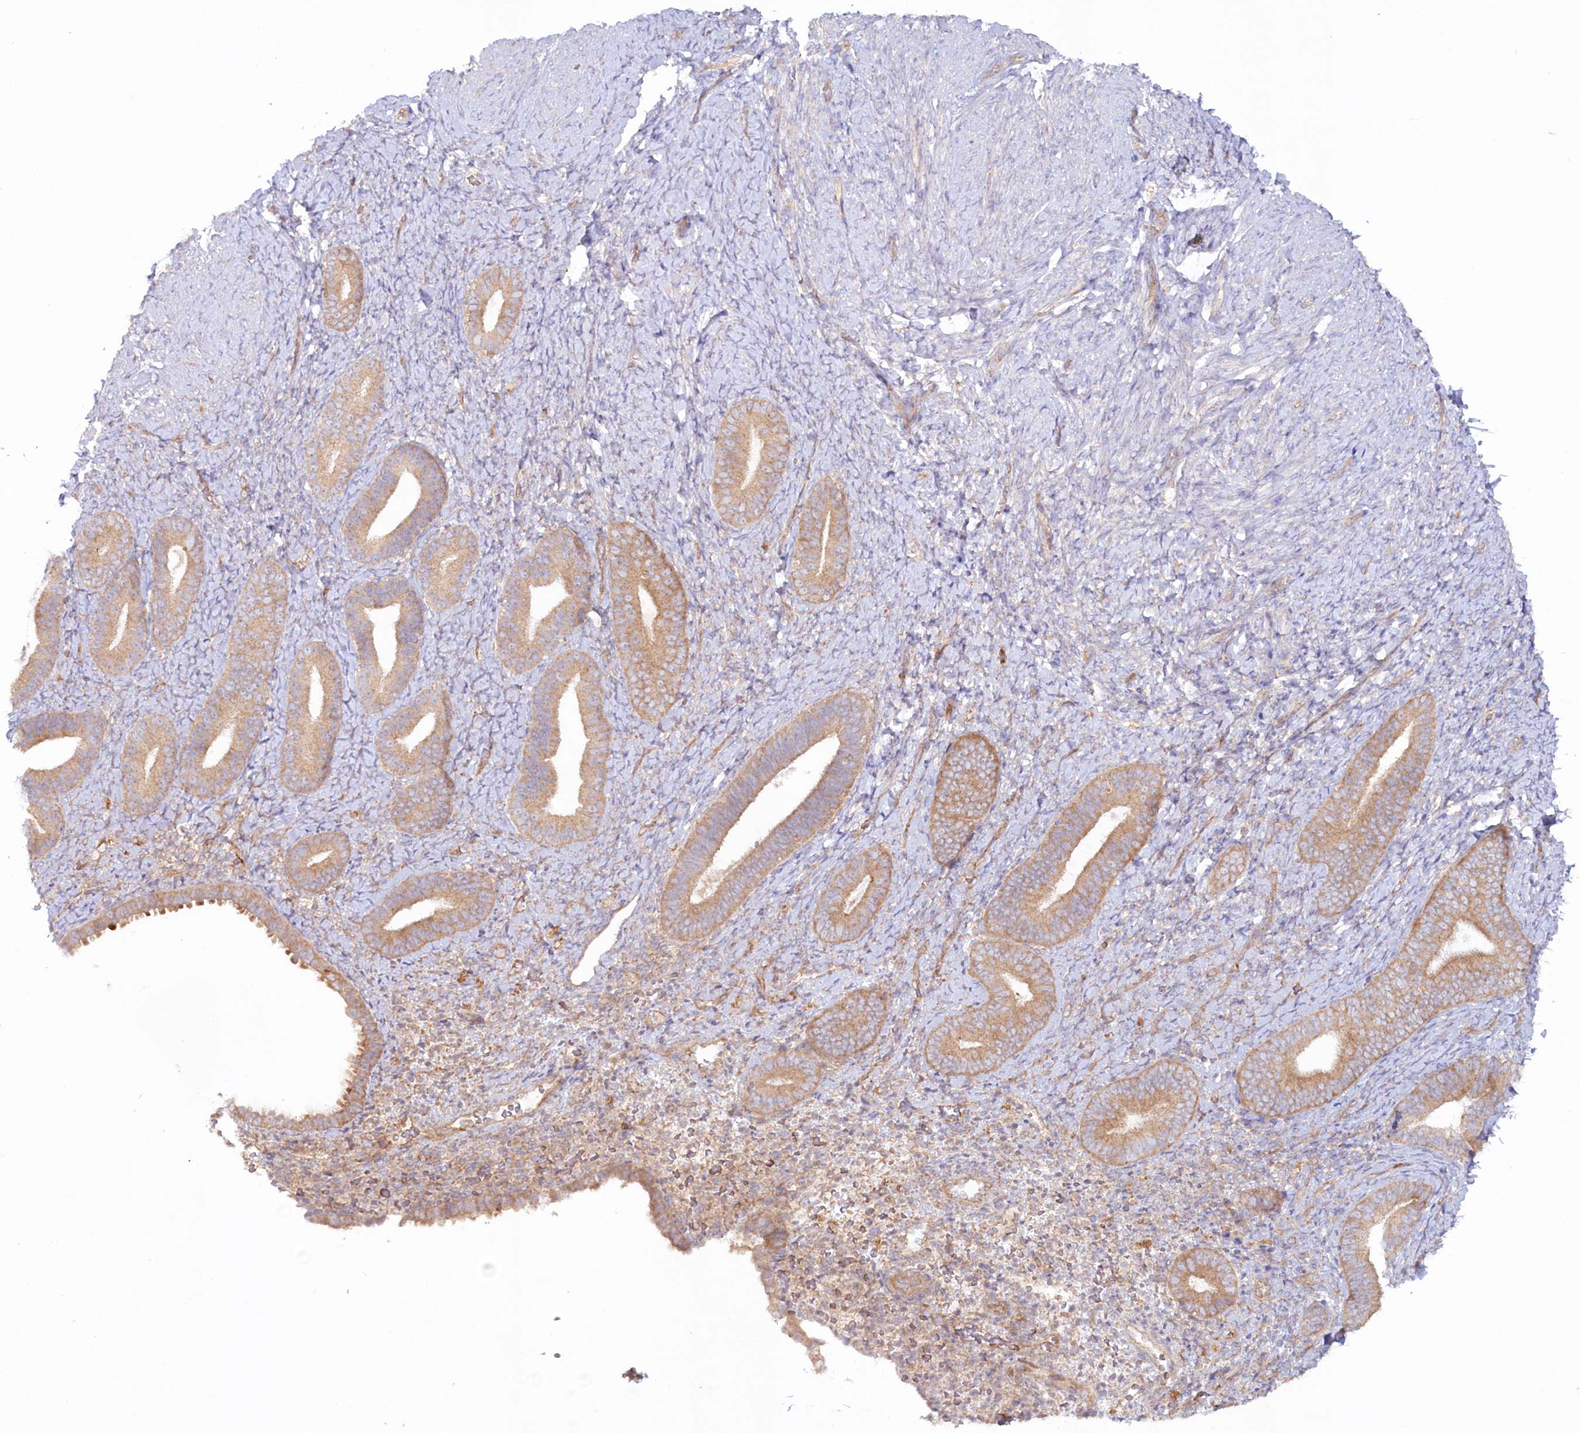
{"staining": {"intensity": "moderate", "quantity": "<25%", "location": "cytoplasmic/membranous"}, "tissue": "endometrium", "cell_type": "Cells in endometrial stroma", "image_type": "normal", "snomed": [{"axis": "morphology", "description": "Normal tissue, NOS"}, {"axis": "topography", "description": "Endometrium"}], "caption": "DAB immunohistochemical staining of unremarkable human endometrium exhibits moderate cytoplasmic/membranous protein expression in approximately <25% of cells in endometrial stroma.", "gene": "TNIP1", "patient": {"sex": "female", "age": 65}}